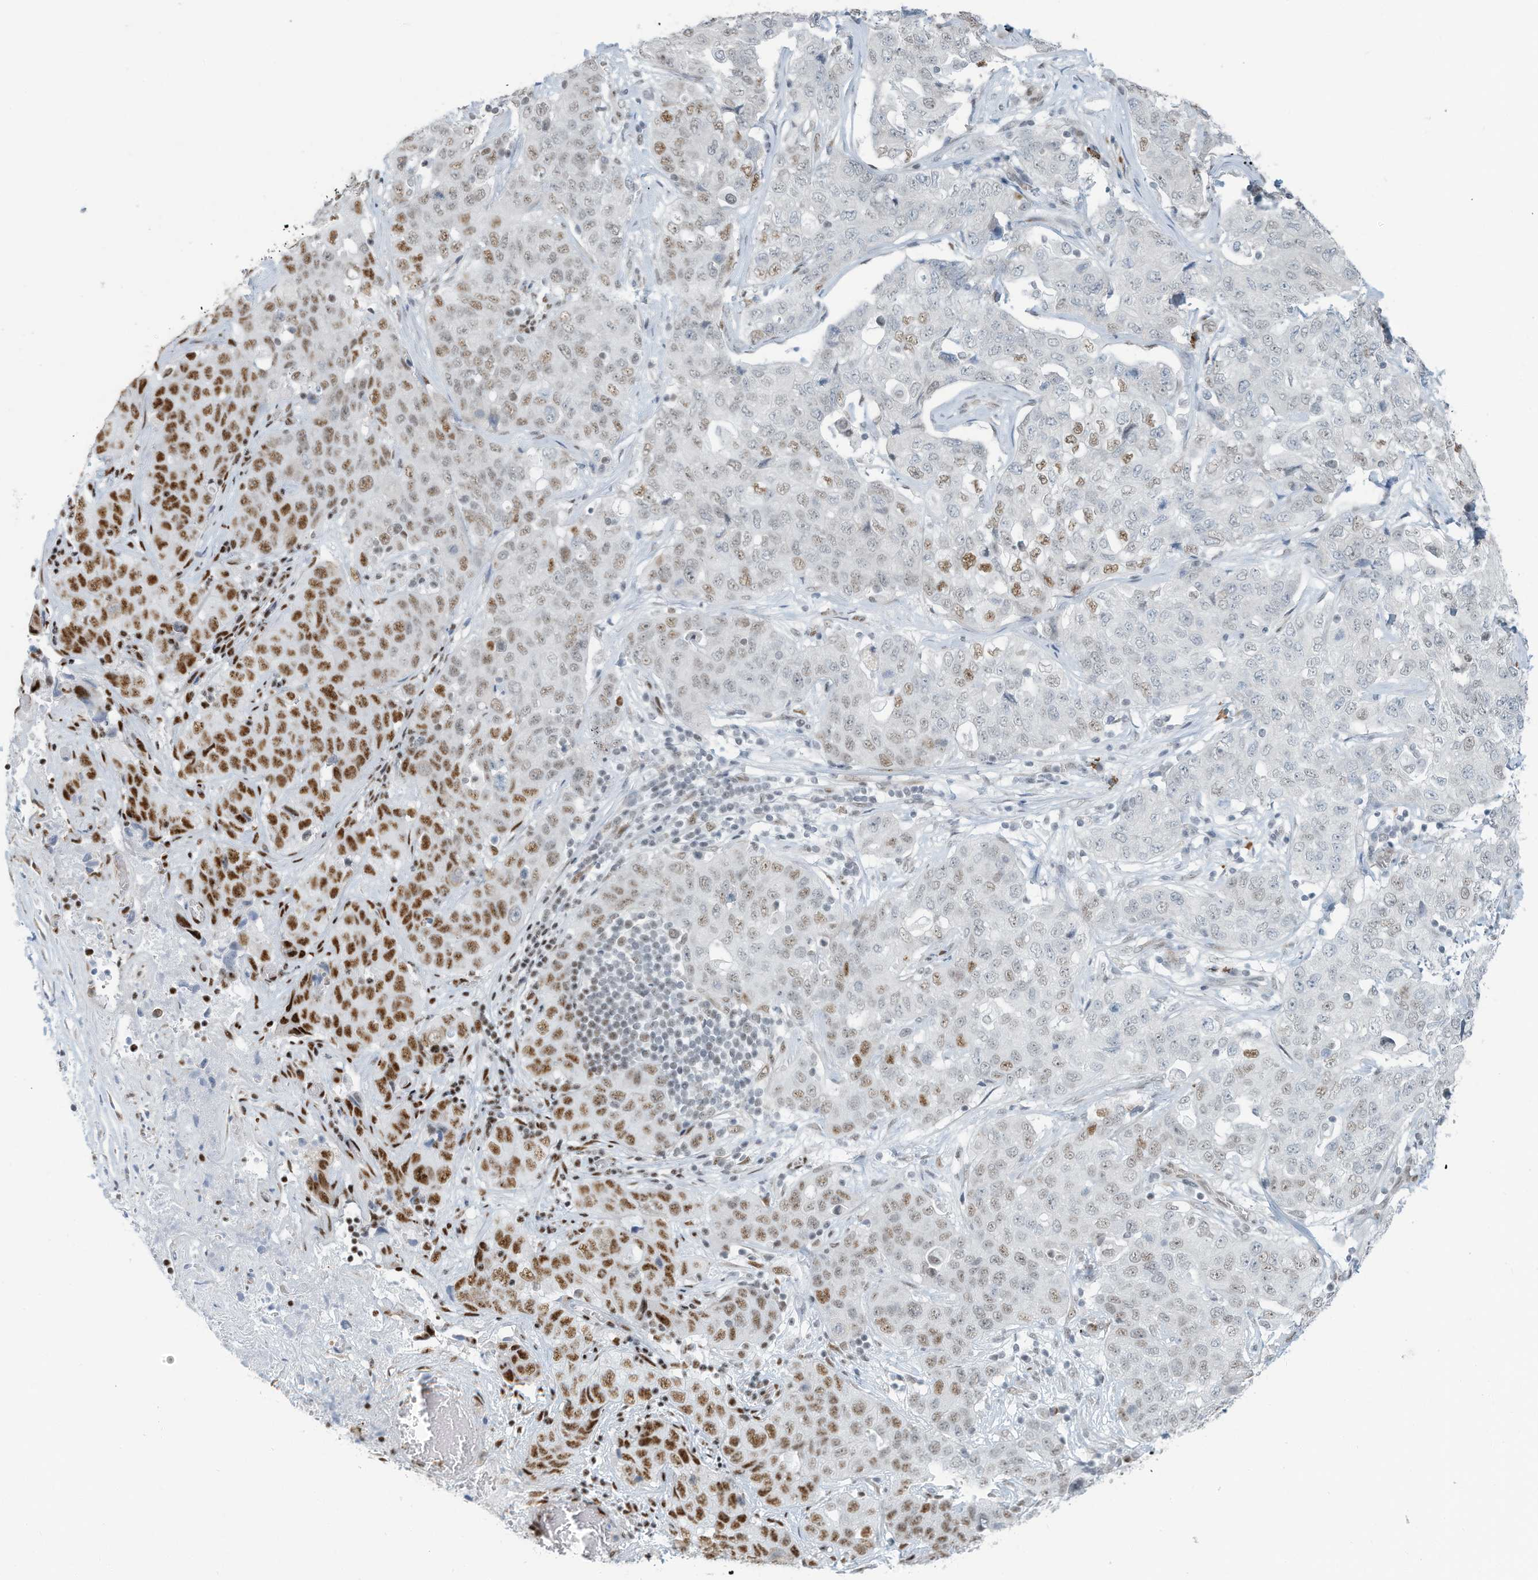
{"staining": {"intensity": "strong", "quantity": "25%-75%", "location": "nuclear"}, "tissue": "stomach cancer", "cell_type": "Tumor cells", "image_type": "cancer", "snomed": [{"axis": "morphology", "description": "Normal tissue, NOS"}, {"axis": "morphology", "description": "Adenocarcinoma, NOS"}, {"axis": "topography", "description": "Lymph node"}, {"axis": "topography", "description": "Stomach"}], "caption": "Immunohistochemistry (IHC) micrograph of adenocarcinoma (stomach) stained for a protein (brown), which demonstrates high levels of strong nuclear expression in about 25%-75% of tumor cells.", "gene": "SARNP", "patient": {"sex": "male", "age": 48}}